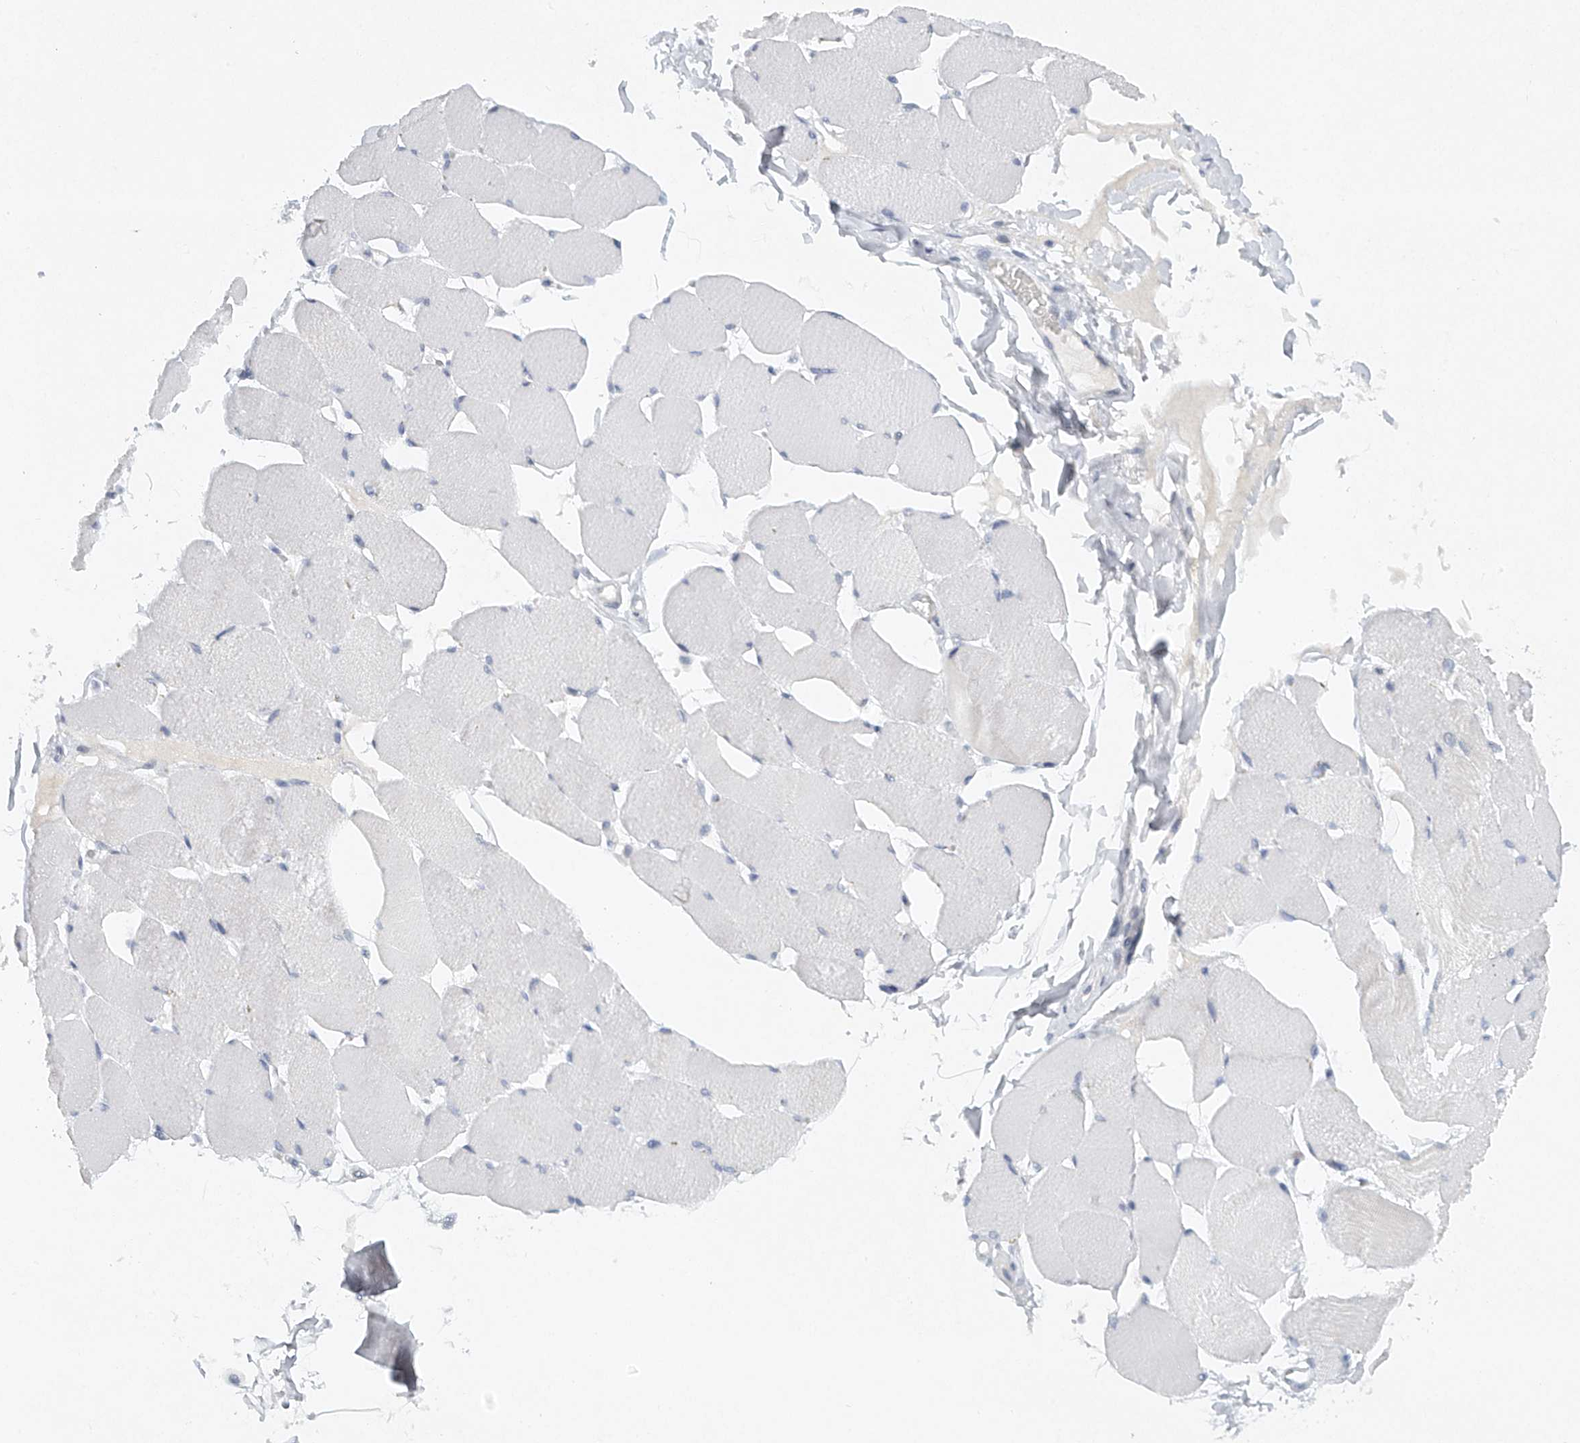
{"staining": {"intensity": "negative", "quantity": "none", "location": "none"}, "tissue": "skeletal muscle", "cell_type": "Myocytes", "image_type": "normal", "snomed": [{"axis": "morphology", "description": "Normal tissue, NOS"}, {"axis": "topography", "description": "Skin"}, {"axis": "topography", "description": "Skeletal muscle"}], "caption": "Skeletal muscle stained for a protein using IHC demonstrates no positivity myocytes.", "gene": "FAT2", "patient": {"sex": "male", "age": 83}}